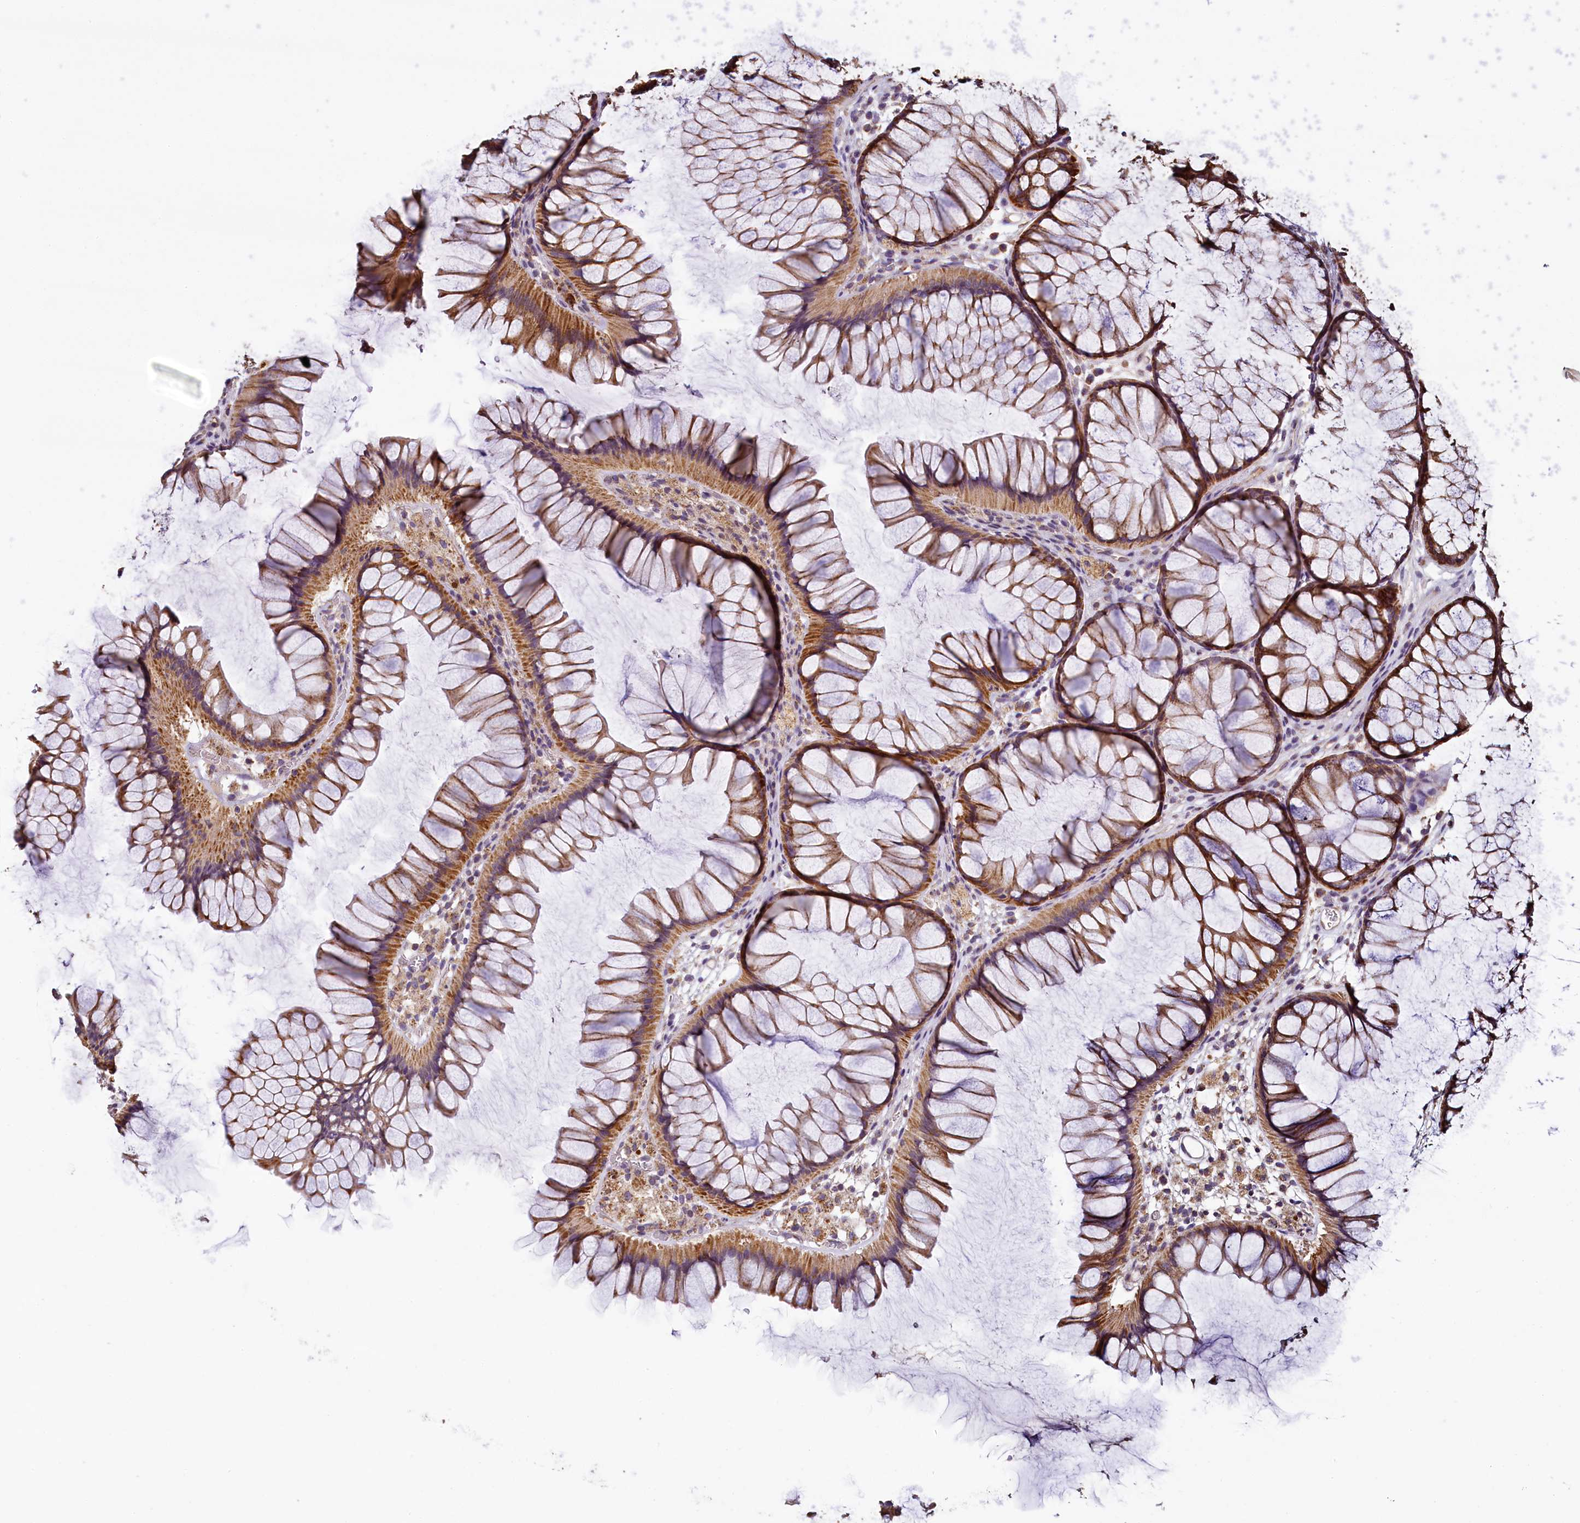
{"staining": {"intensity": "strong", "quantity": ">75%", "location": "cytoplasmic/membranous"}, "tissue": "colon", "cell_type": "Endothelial cells", "image_type": "normal", "snomed": [{"axis": "morphology", "description": "Normal tissue, NOS"}, {"axis": "topography", "description": "Colon"}], "caption": "Protein staining displays strong cytoplasmic/membranous expression in about >75% of endothelial cells in normal colon.", "gene": "COQ9", "patient": {"sex": "female", "age": 82}}